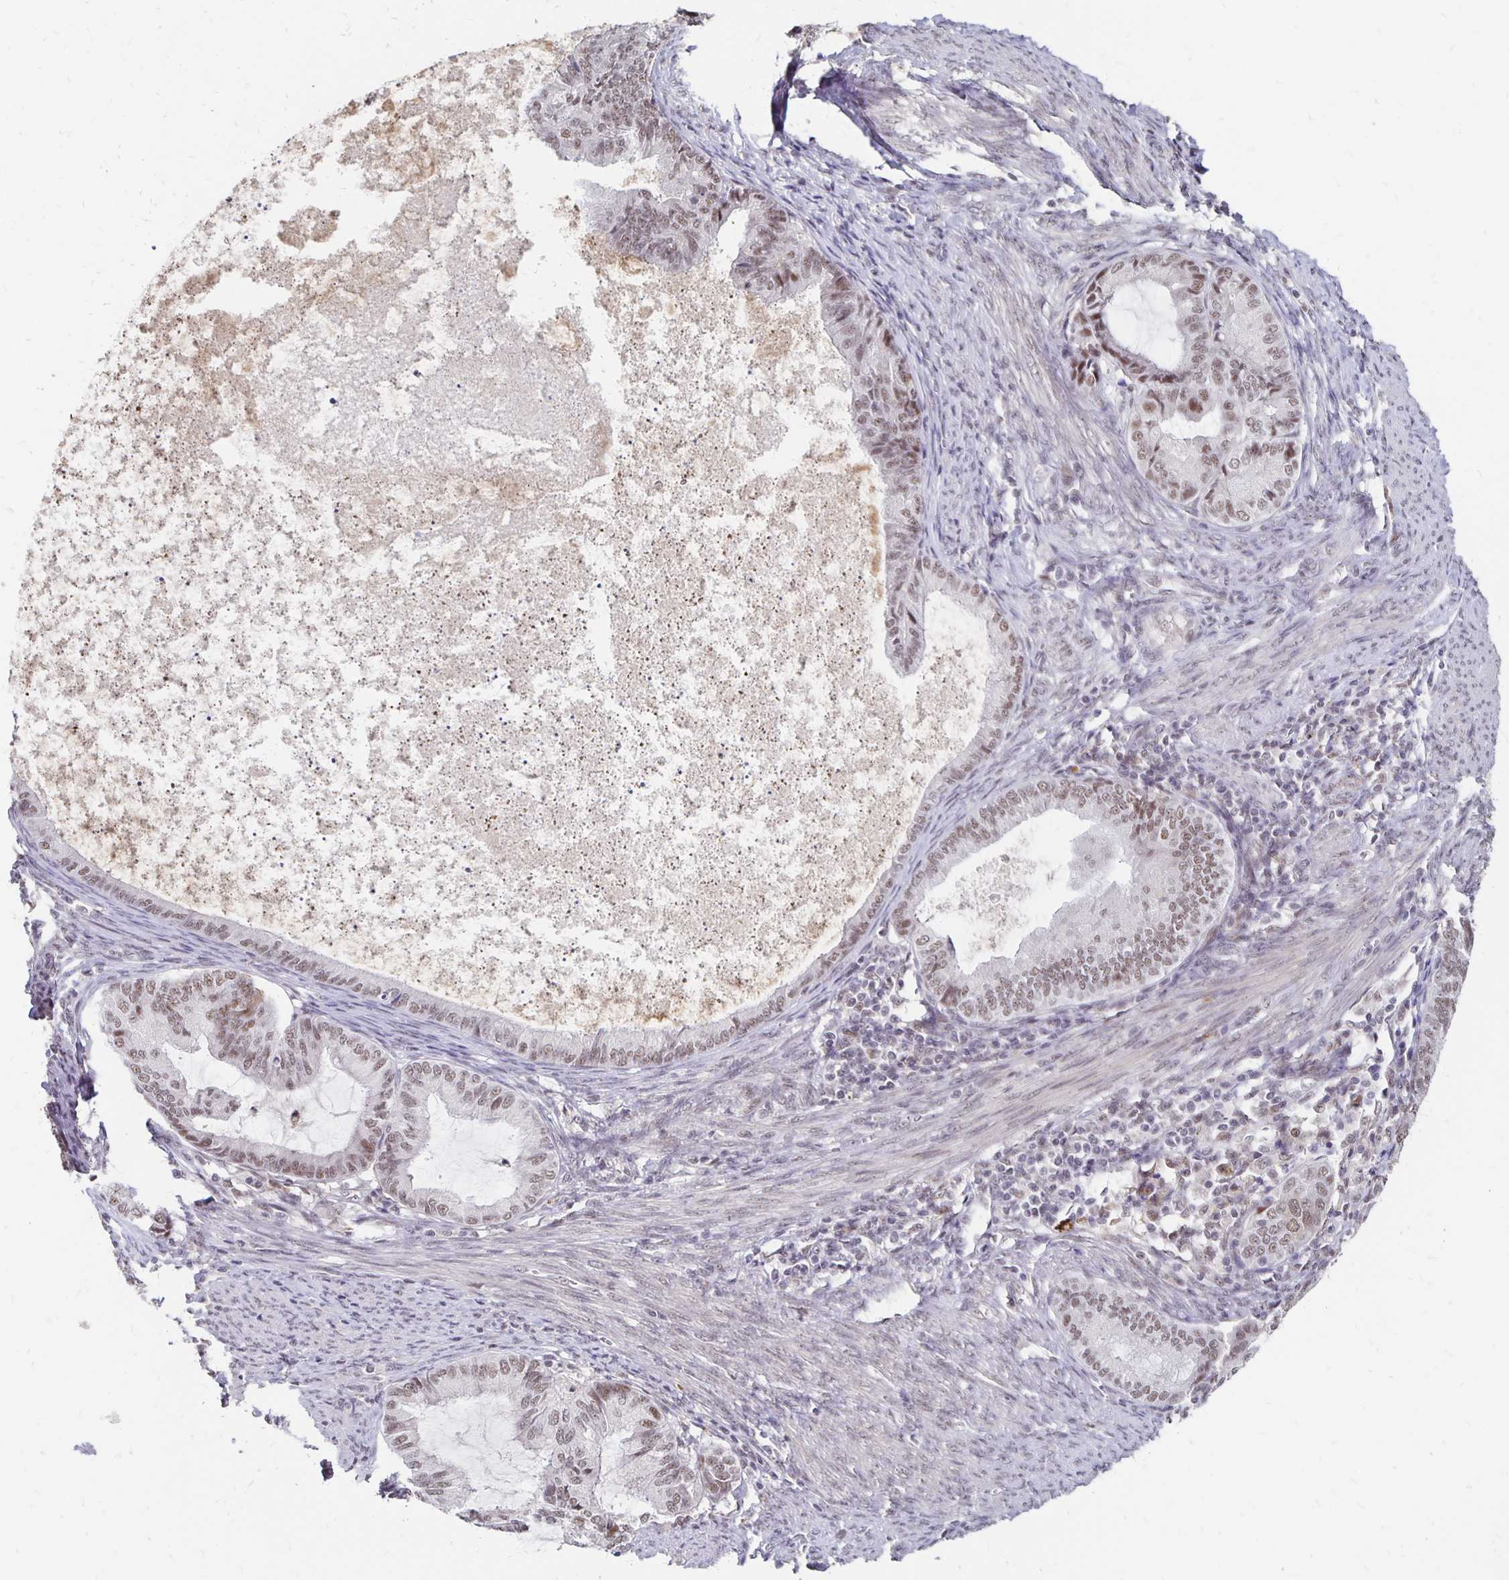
{"staining": {"intensity": "moderate", "quantity": ">75%", "location": "nuclear"}, "tissue": "endometrial cancer", "cell_type": "Tumor cells", "image_type": "cancer", "snomed": [{"axis": "morphology", "description": "Adenocarcinoma, NOS"}, {"axis": "topography", "description": "Endometrium"}], "caption": "This photomicrograph reveals immunohistochemistry (IHC) staining of human endometrial adenocarcinoma, with medium moderate nuclear expression in approximately >75% of tumor cells.", "gene": "CLASRP", "patient": {"sex": "female", "age": 86}}